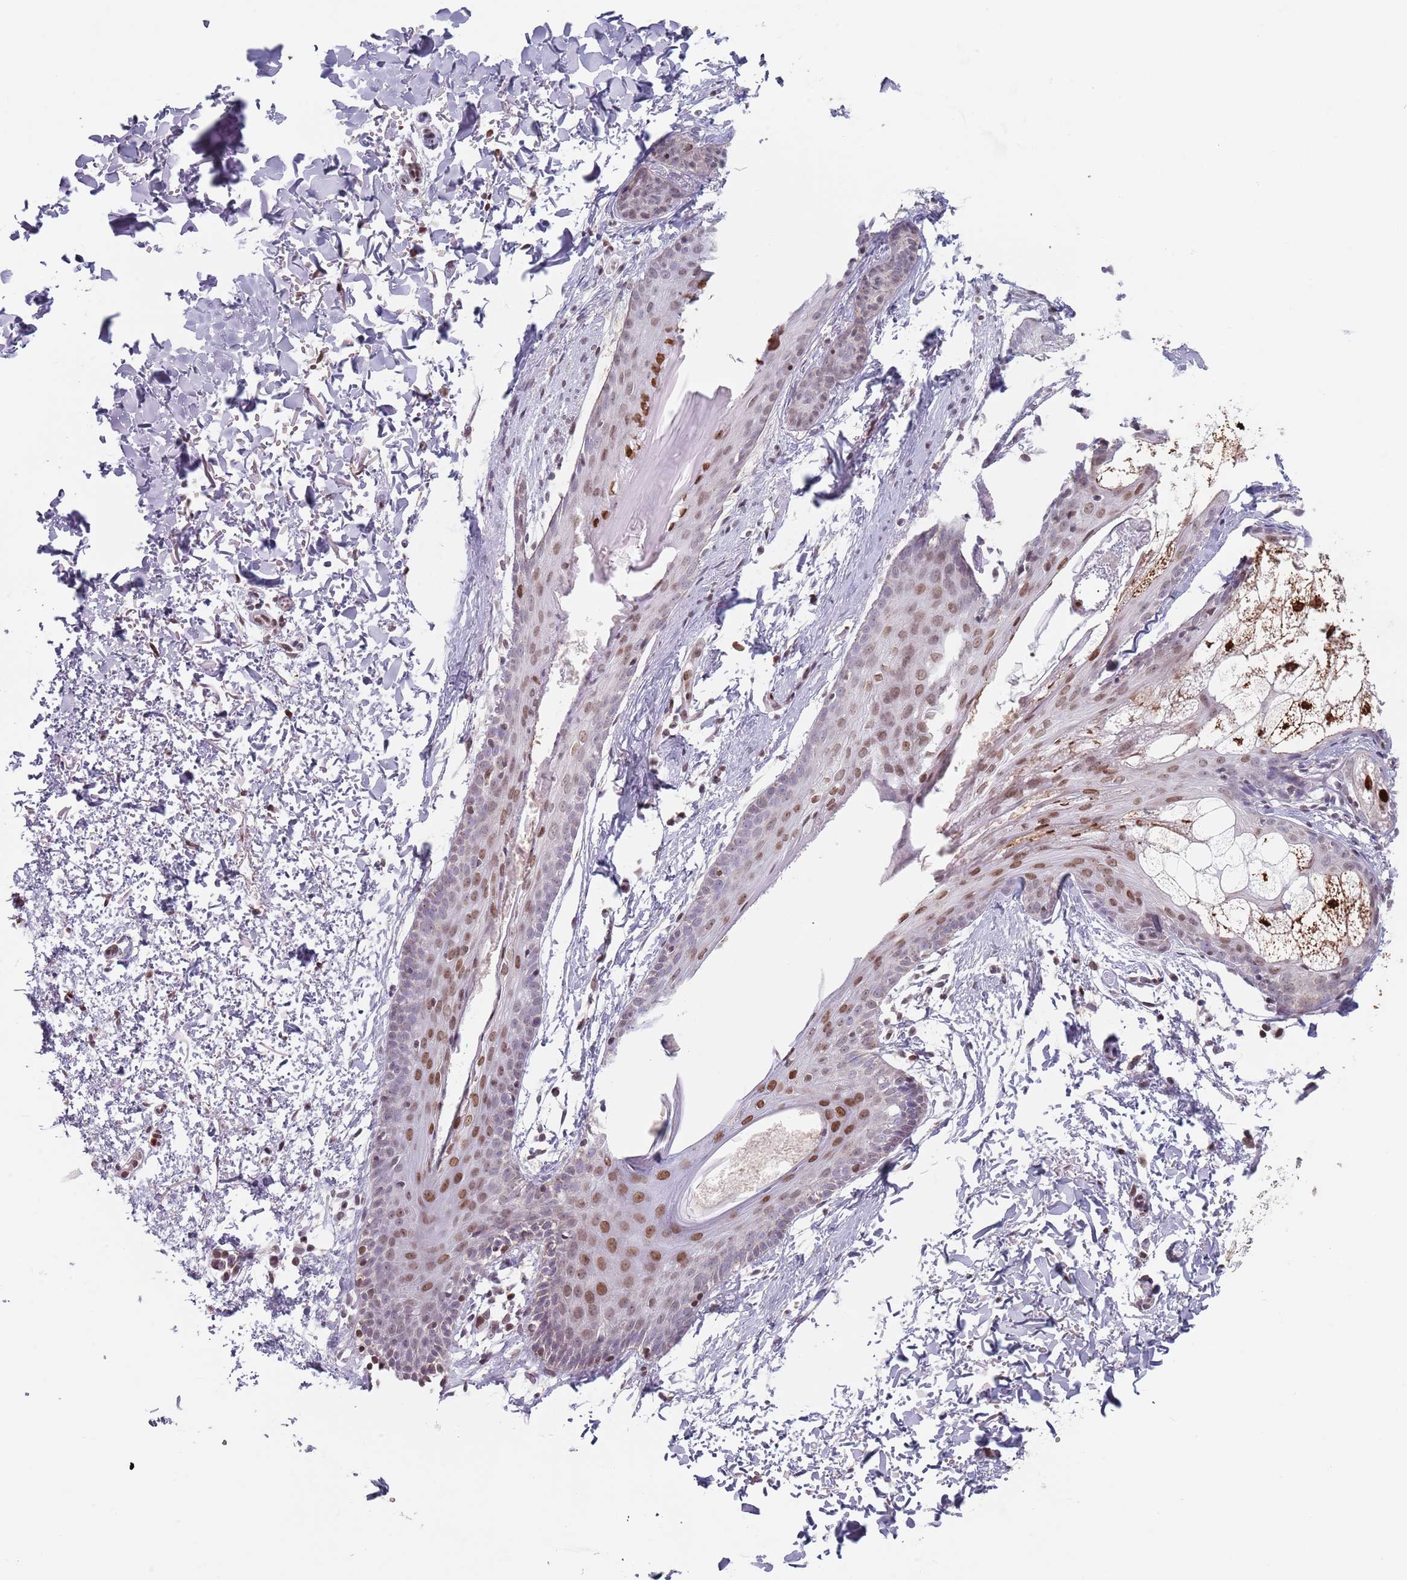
{"staining": {"intensity": "negative", "quantity": "none", "location": "none"}, "tissue": "skin", "cell_type": "Fibroblasts", "image_type": "normal", "snomed": [{"axis": "morphology", "description": "Normal tissue, NOS"}, {"axis": "topography", "description": "Skin"}], "caption": "Photomicrograph shows no protein staining in fibroblasts of normal skin. (DAB immunohistochemistry visualized using brightfield microscopy, high magnification).", "gene": "MFSD12", "patient": {"sex": "male", "age": 66}}